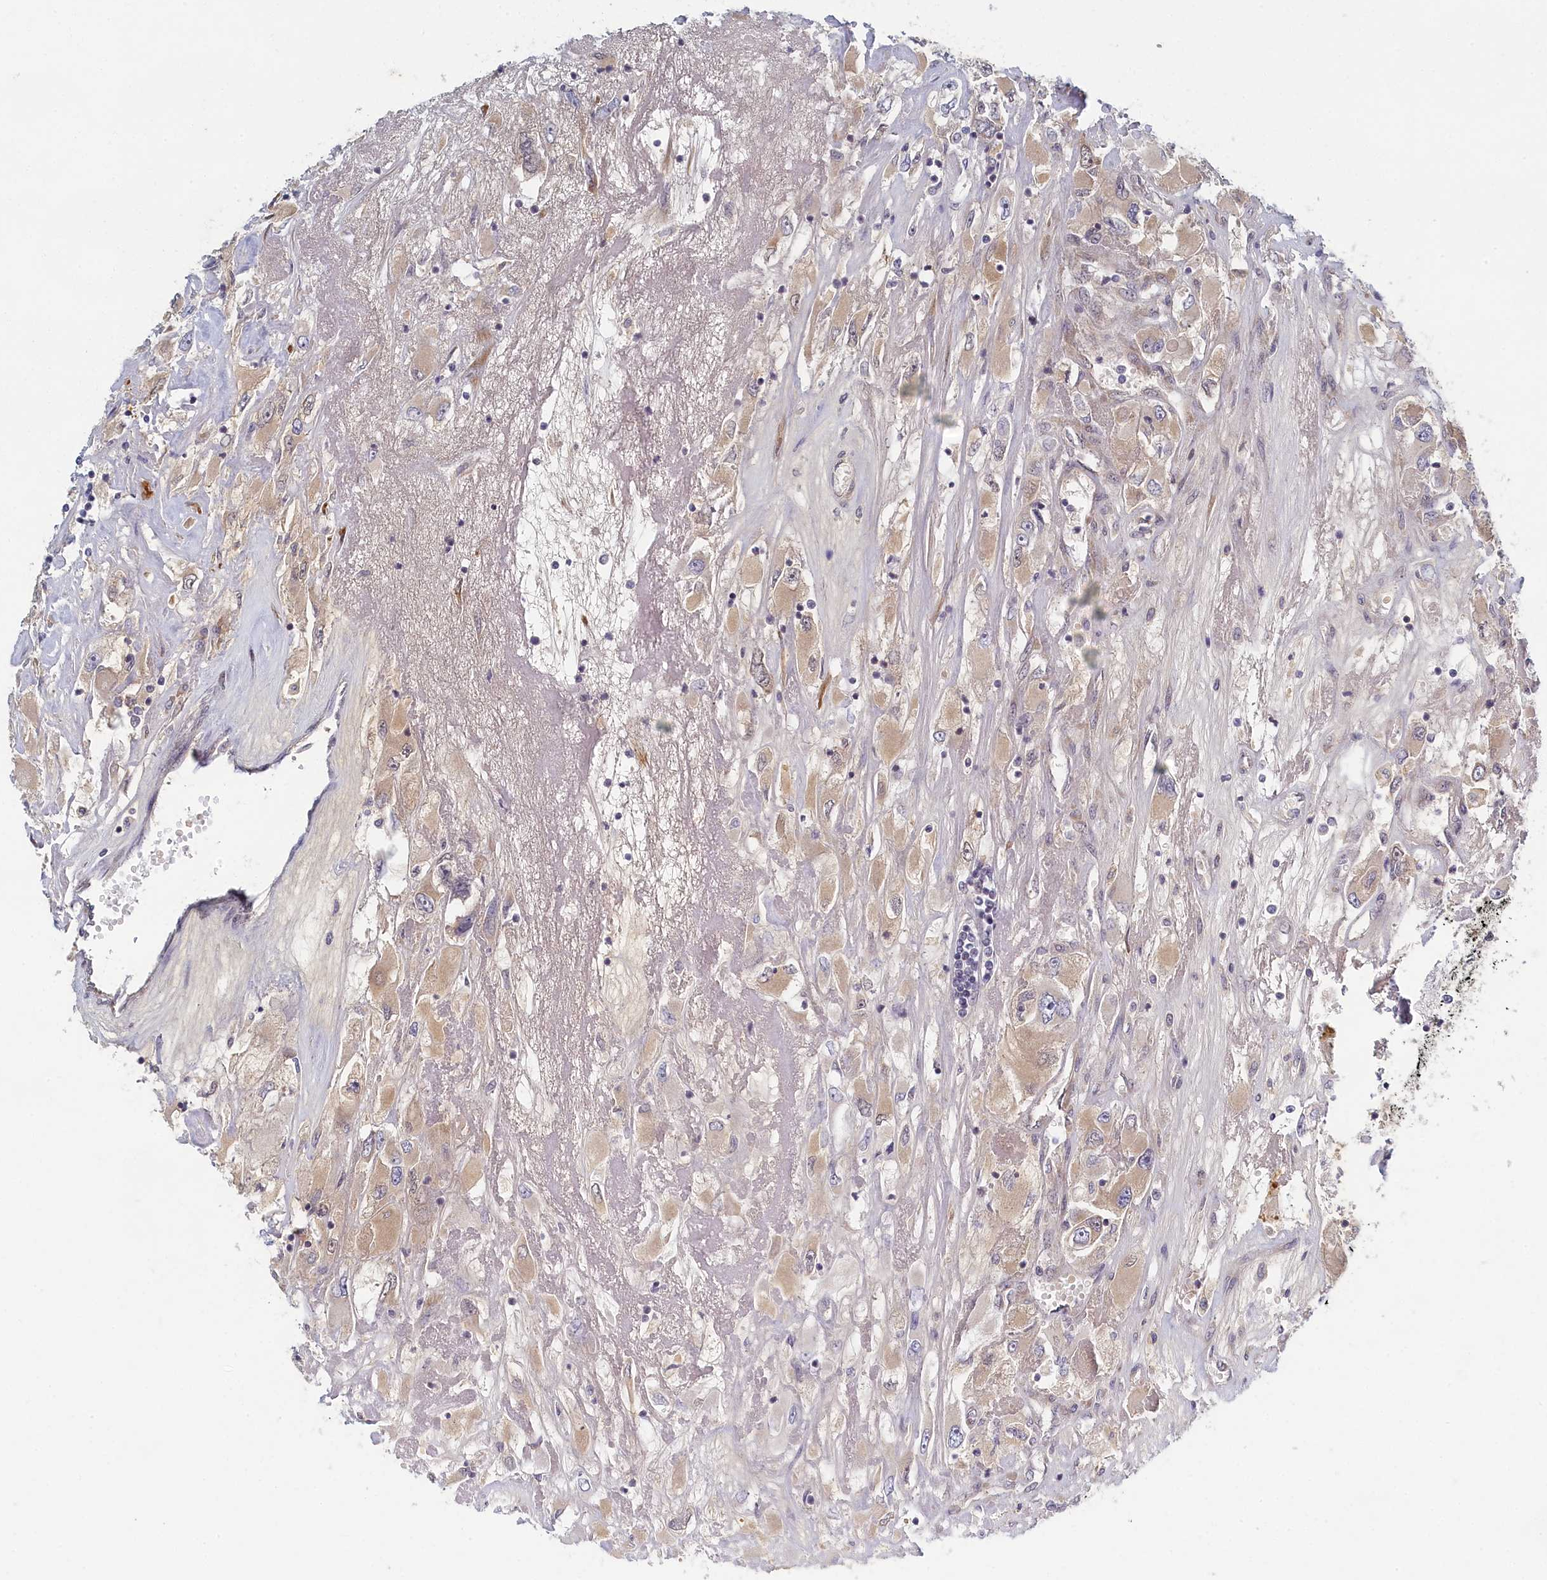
{"staining": {"intensity": "moderate", "quantity": "25%-75%", "location": "cytoplasmic/membranous"}, "tissue": "renal cancer", "cell_type": "Tumor cells", "image_type": "cancer", "snomed": [{"axis": "morphology", "description": "Adenocarcinoma, NOS"}, {"axis": "topography", "description": "Kidney"}], "caption": "Tumor cells demonstrate medium levels of moderate cytoplasmic/membranous staining in approximately 25%-75% of cells in renal cancer (adenocarcinoma).", "gene": "DNAJC17", "patient": {"sex": "female", "age": 52}}